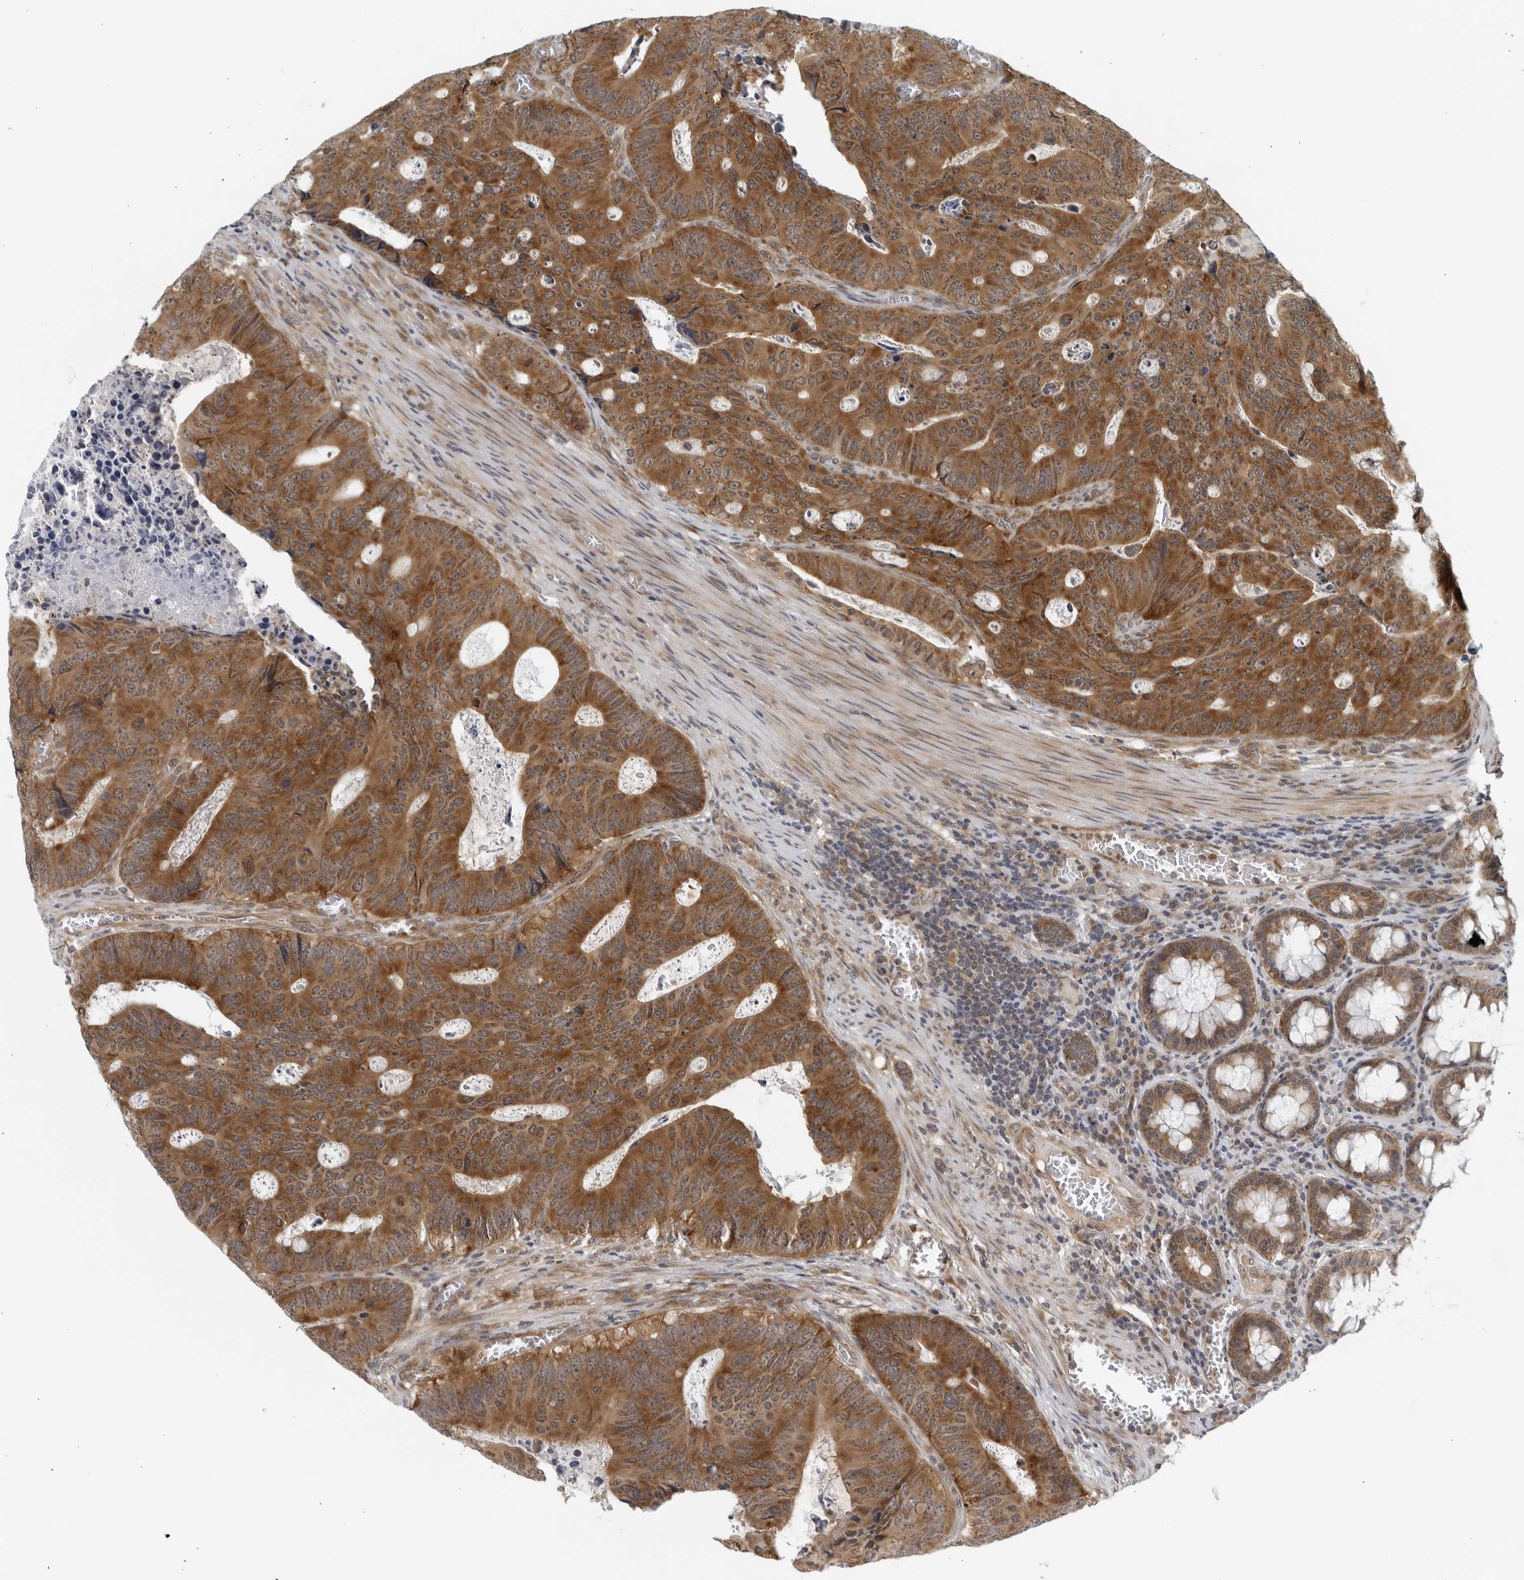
{"staining": {"intensity": "moderate", "quantity": ">75%", "location": "cytoplasmic/membranous"}, "tissue": "colorectal cancer", "cell_type": "Tumor cells", "image_type": "cancer", "snomed": [{"axis": "morphology", "description": "Adenocarcinoma, NOS"}, {"axis": "topography", "description": "Colon"}], "caption": "Protein staining of adenocarcinoma (colorectal) tissue exhibits moderate cytoplasmic/membranous expression in approximately >75% of tumor cells. (IHC, brightfield microscopy, high magnification).", "gene": "RC3H1", "patient": {"sex": "male", "age": 87}}